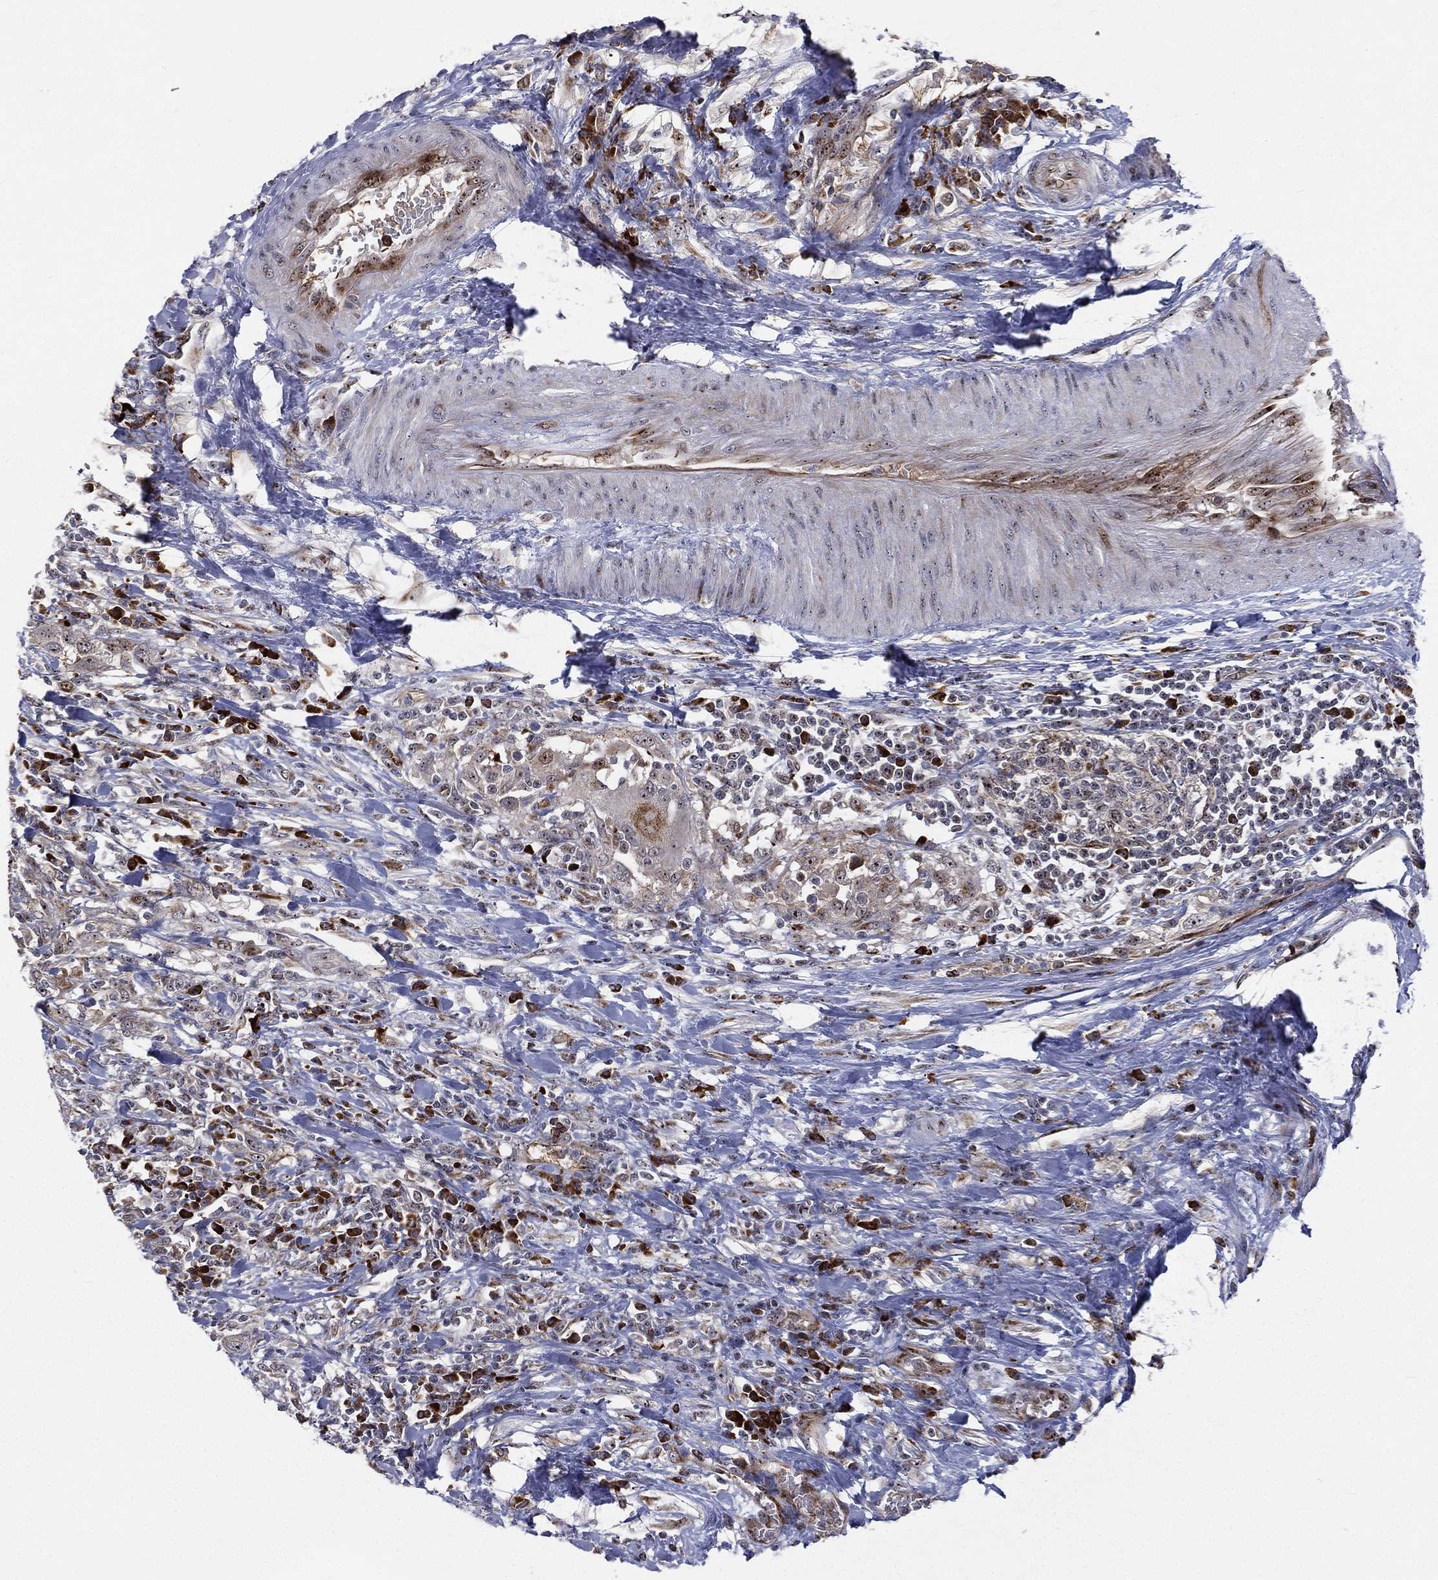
{"staining": {"intensity": "strong", "quantity": "<25%", "location": "nuclear"}, "tissue": "urothelial cancer", "cell_type": "Tumor cells", "image_type": "cancer", "snomed": [{"axis": "morphology", "description": "Urothelial carcinoma, NOS"}, {"axis": "morphology", "description": "Urothelial carcinoma, High grade"}, {"axis": "topography", "description": "Urinary bladder"}], "caption": "A histopathology image showing strong nuclear expression in approximately <25% of tumor cells in high-grade urothelial carcinoma, as visualized by brown immunohistochemical staining.", "gene": "VHL", "patient": {"sex": "female", "age": 64}}